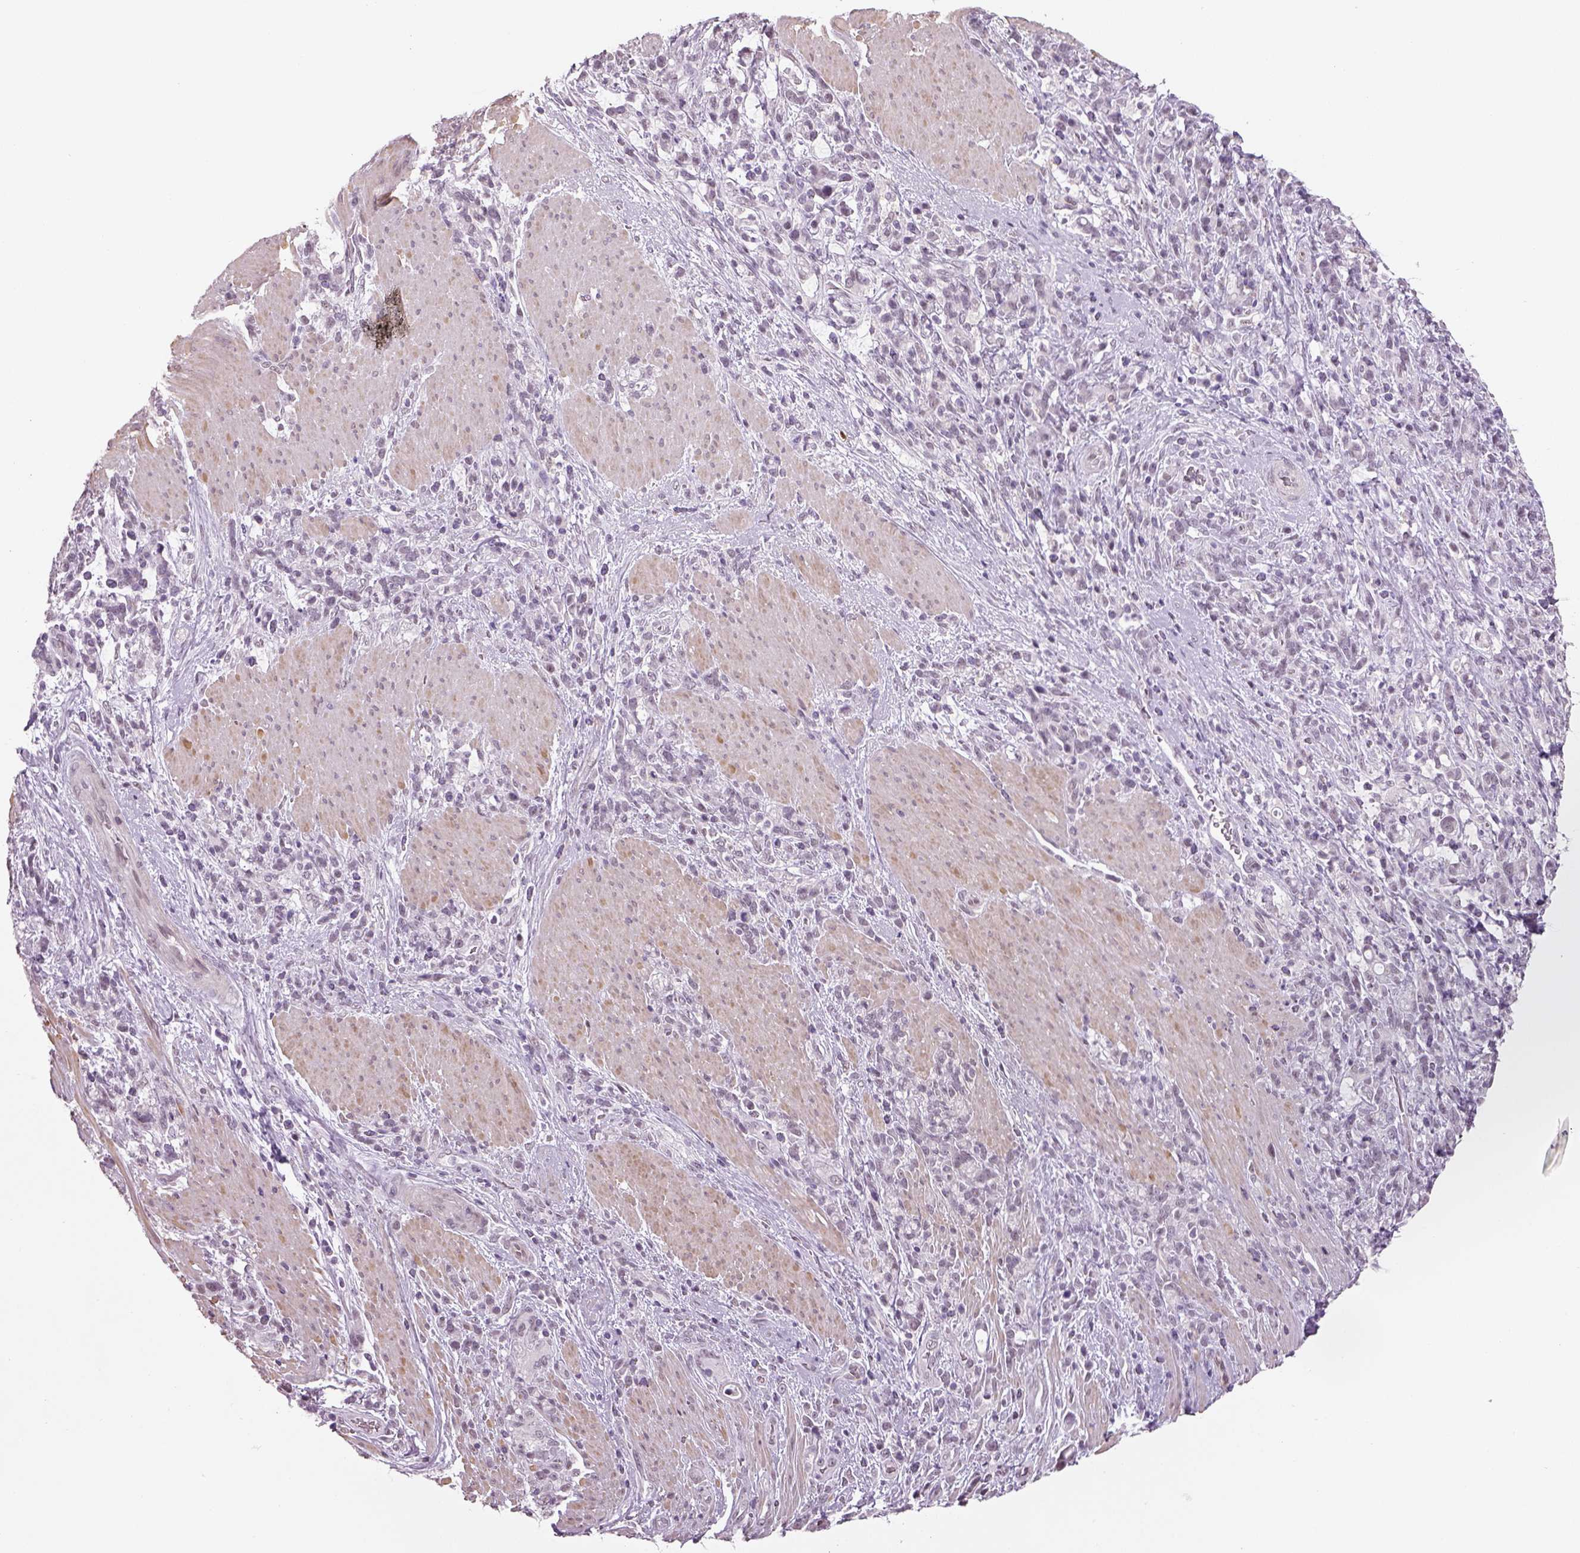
{"staining": {"intensity": "negative", "quantity": "none", "location": "none"}, "tissue": "stomach cancer", "cell_type": "Tumor cells", "image_type": "cancer", "snomed": [{"axis": "morphology", "description": "Adenocarcinoma, NOS"}, {"axis": "topography", "description": "Stomach"}], "caption": "A high-resolution histopathology image shows IHC staining of stomach cancer, which reveals no significant positivity in tumor cells.", "gene": "NAT8", "patient": {"sex": "female", "age": 57}}